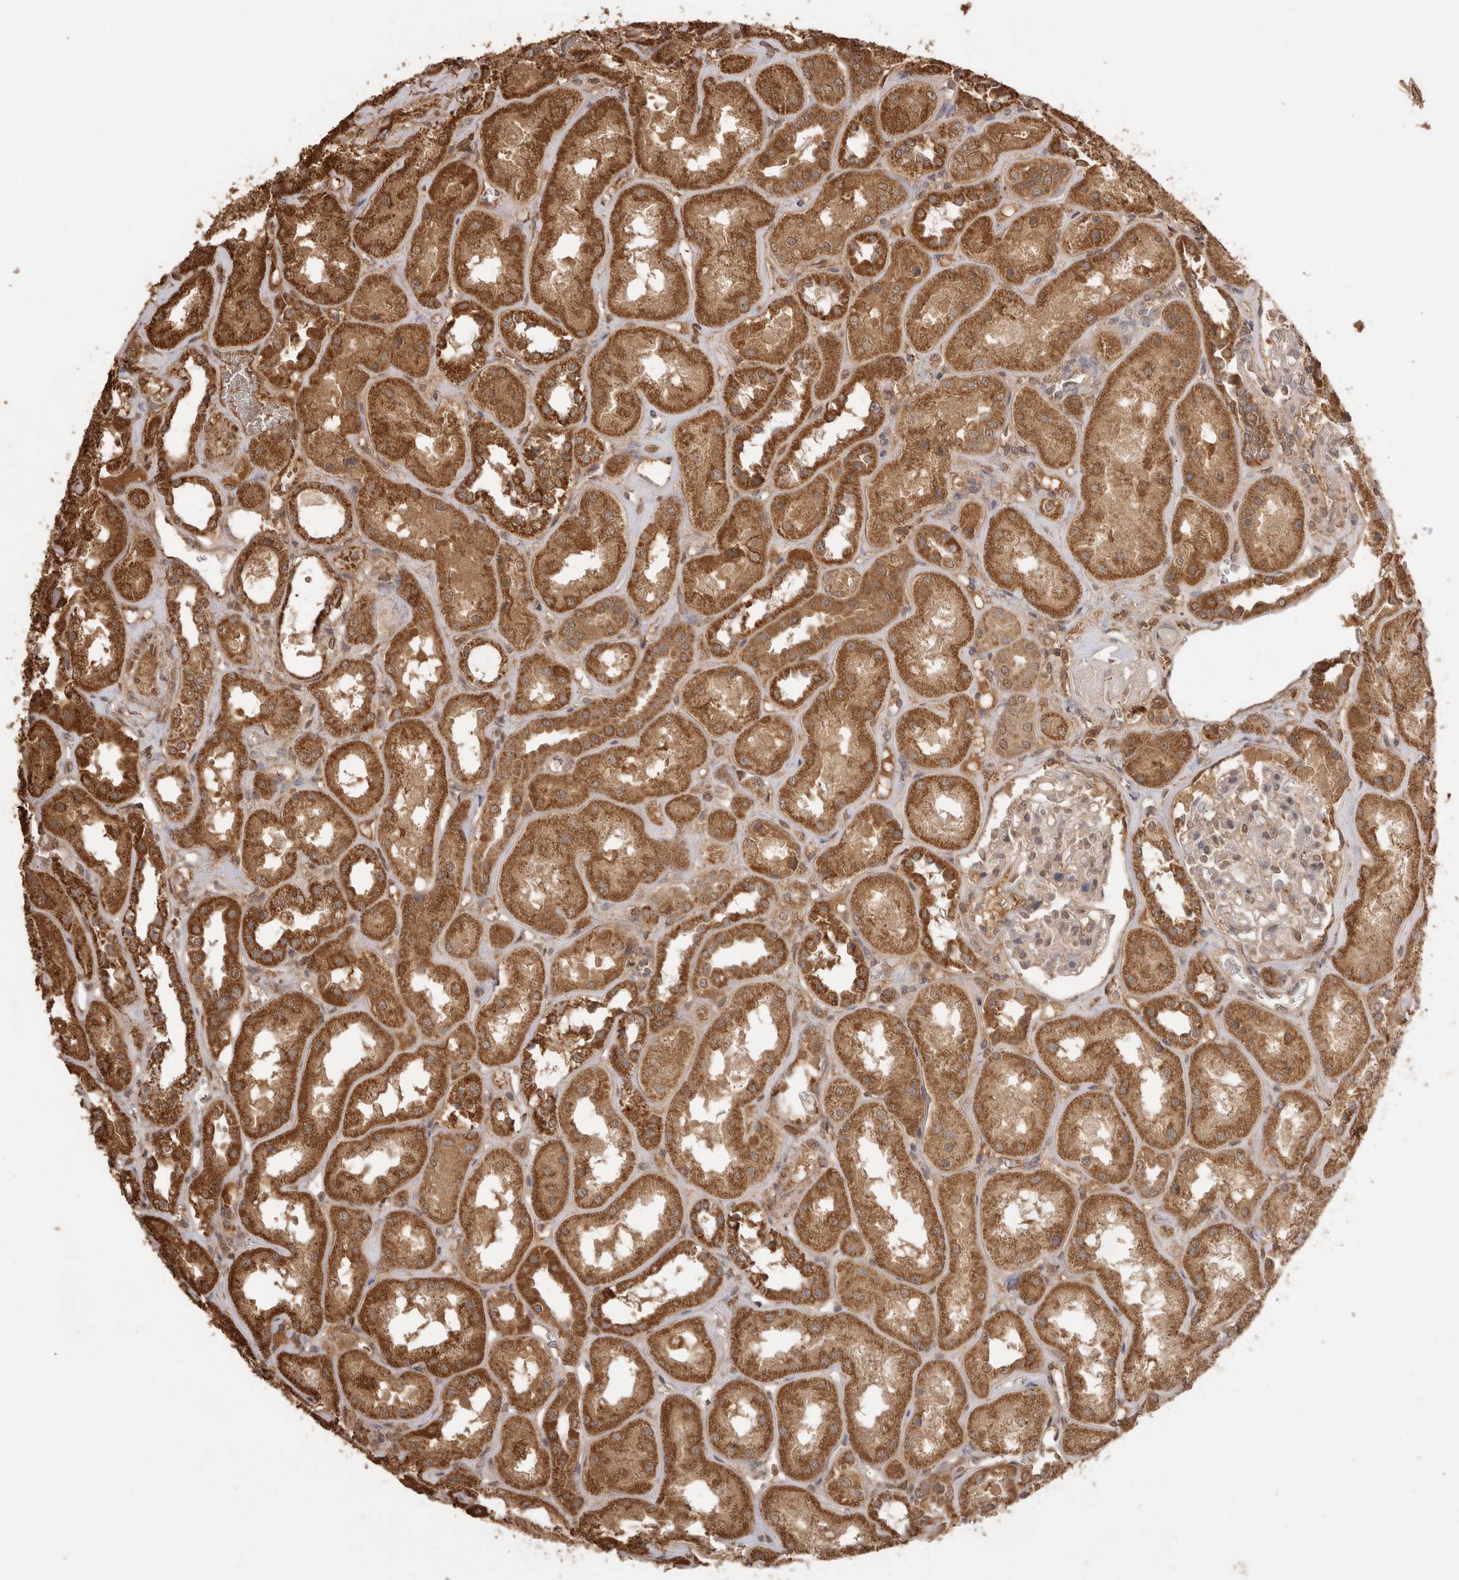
{"staining": {"intensity": "weak", "quantity": ">75%", "location": "cytoplasmic/membranous"}, "tissue": "kidney", "cell_type": "Cells in glomeruli", "image_type": "normal", "snomed": [{"axis": "morphology", "description": "Normal tissue, NOS"}, {"axis": "topography", "description": "Kidney"}], "caption": "This micrograph demonstrates IHC staining of unremarkable kidney, with low weak cytoplasmic/membranous positivity in about >75% of cells in glomeruli.", "gene": "JAG2", "patient": {"sex": "male", "age": 70}}